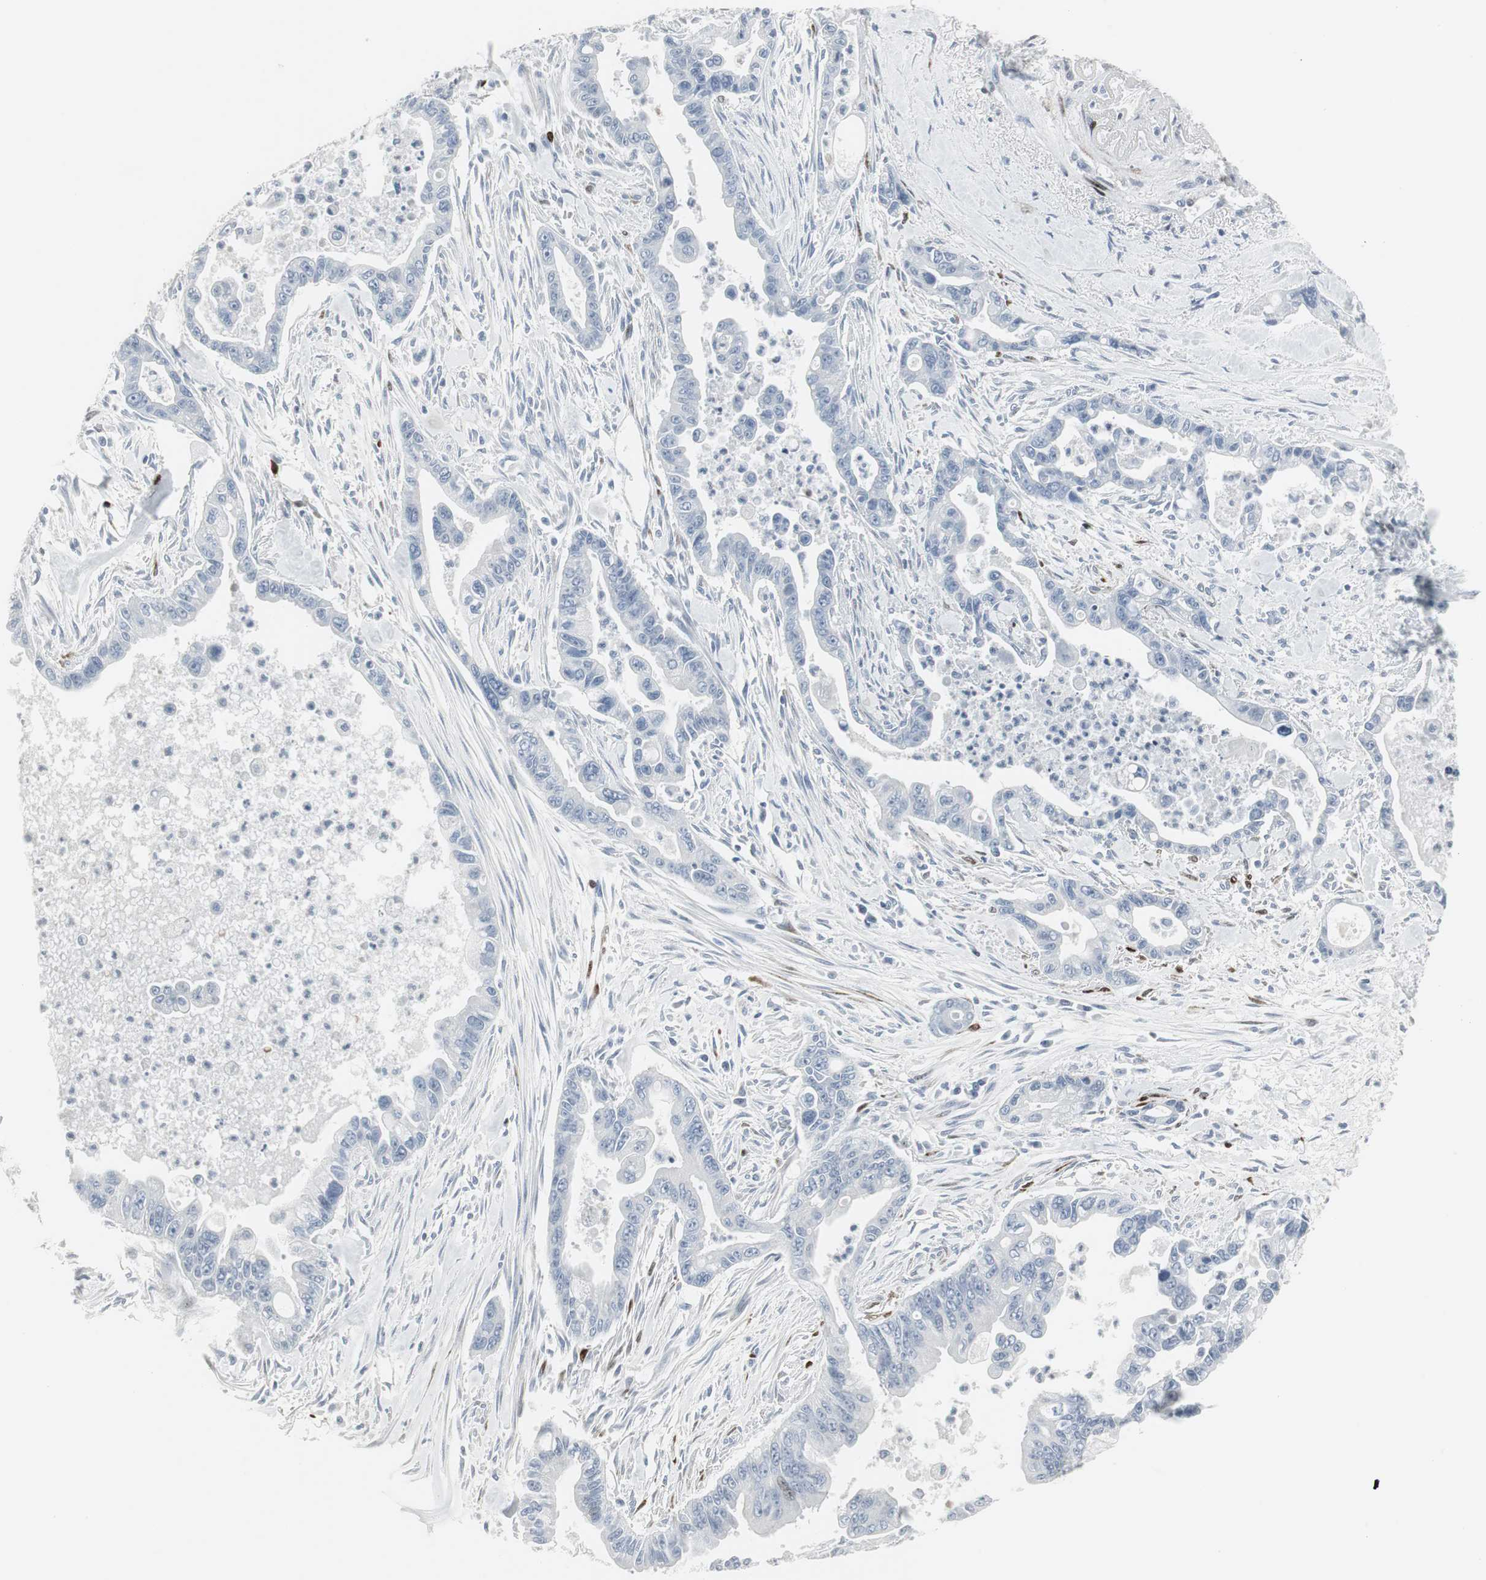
{"staining": {"intensity": "negative", "quantity": "none", "location": "none"}, "tissue": "pancreatic cancer", "cell_type": "Tumor cells", "image_type": "cancer", "snomed": [{"axis": "morphology", "description": "Adenocarcinoma, NOS"}, {"axis": "topography", "description": "Pancreas"}], "caption": "This micrograph is of pancreatic adenocarcinoma stained with immunohistochemistry to label a protein in brown with the nuclei are counter-stained blue. There is no positivity in tumor cells. (Stains: DAB (3,3'-diaminobenzidine) immunohistochemistry with hematoxylin counter stain, Microscopy: brightfield microscopy at high magnification).", "gene": "PPP1R14A", "patient": {"sex": "male", "age": 70}}